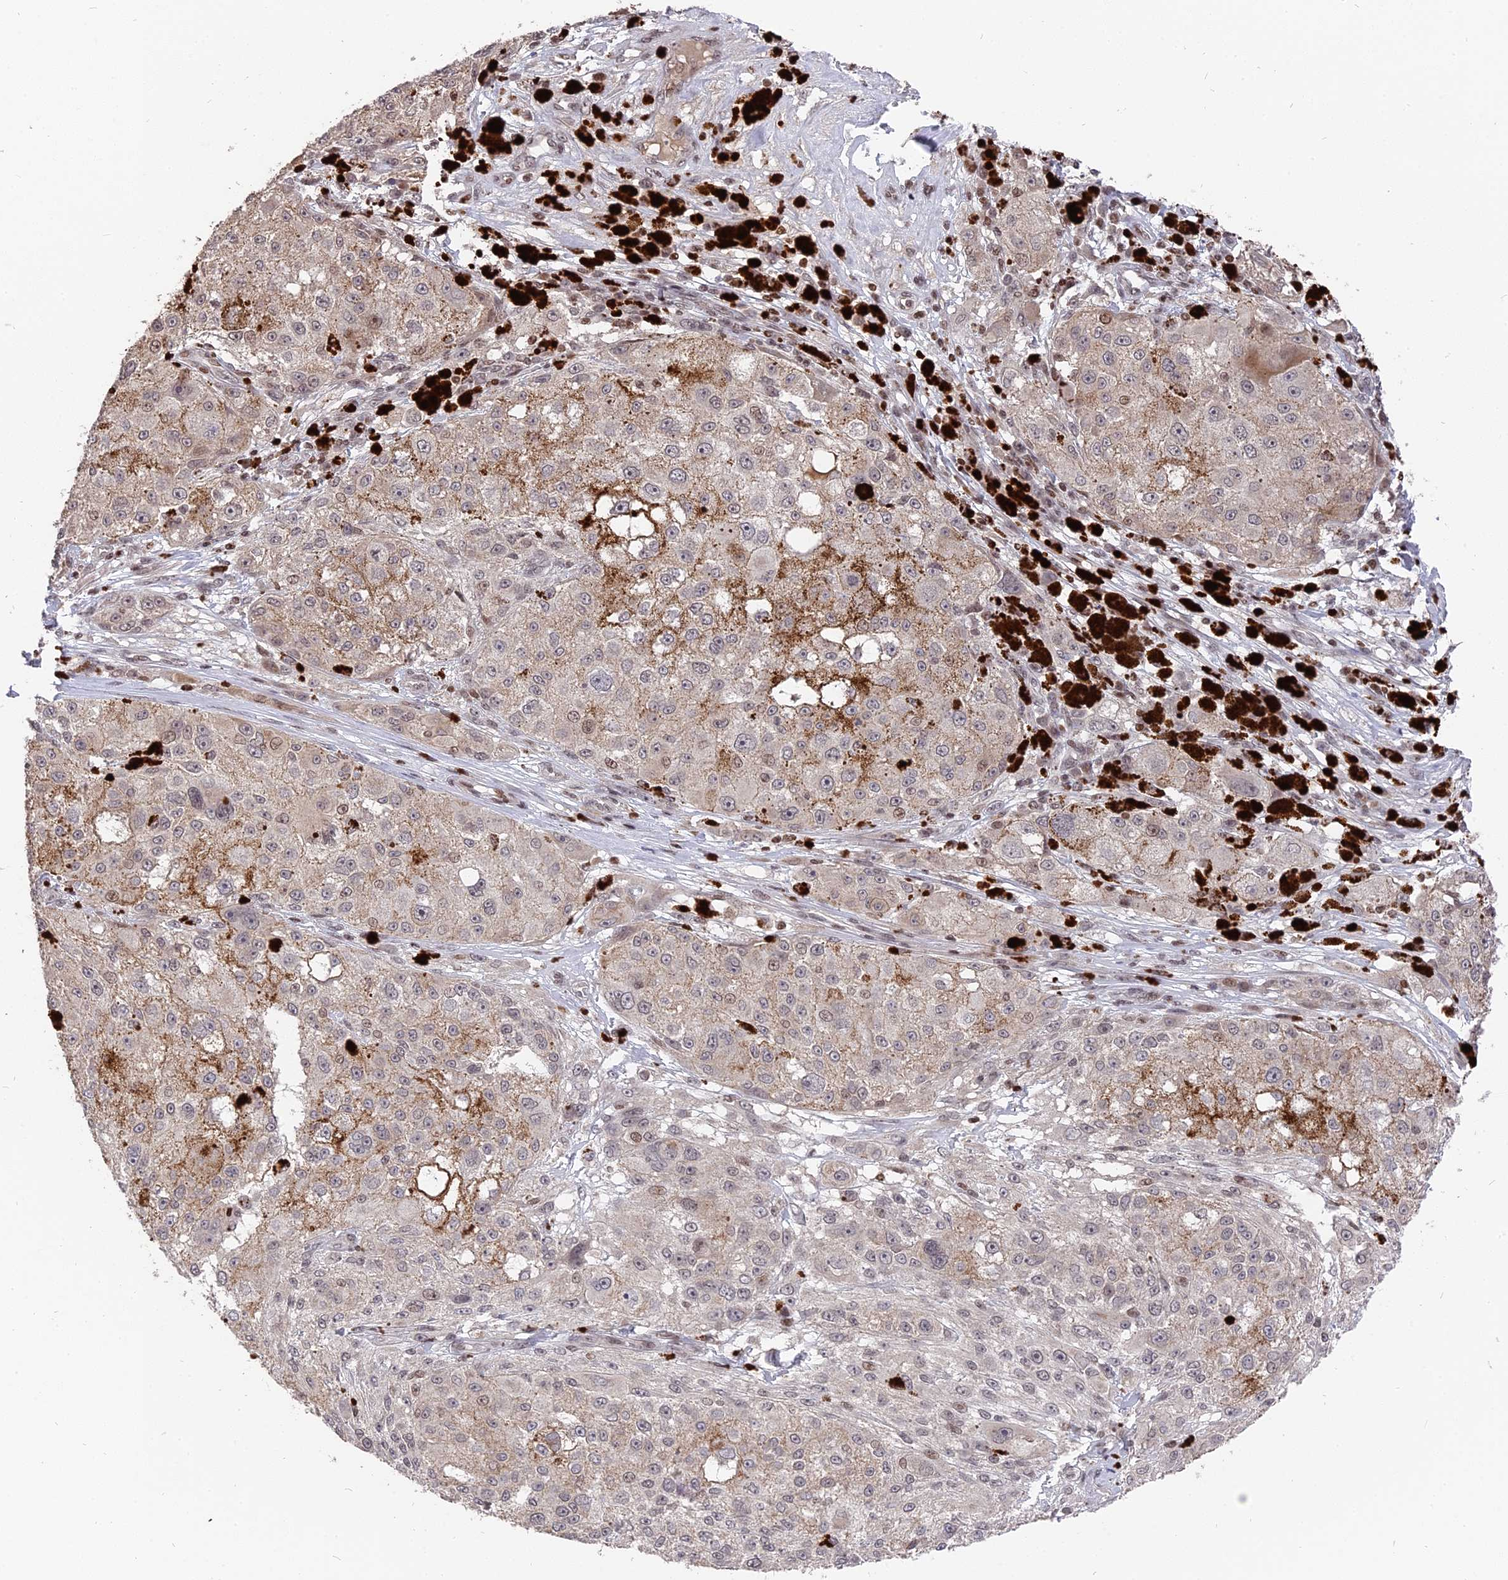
{"staining": {"intensity": "weak", "quantity": "<25%", "location": "cytoplasmic/membranous"}, "tissue": "melanoma", "cell_type": "Tumor cells", "image_type": "cancer", "snomed": [{"axis": "morphology", "description": "Necrosis, NOS"}, {"axis": "morphology", "description": "Malignant melanoma, NOS"}, {"axis": "topography", "description": "Skin"}], "caption": "Histopathology image shows no significant protein expression in tumor cells of malignant melanoma.", "gene": "NR1H3", "patient": {"sex": "female", "age": 87}}